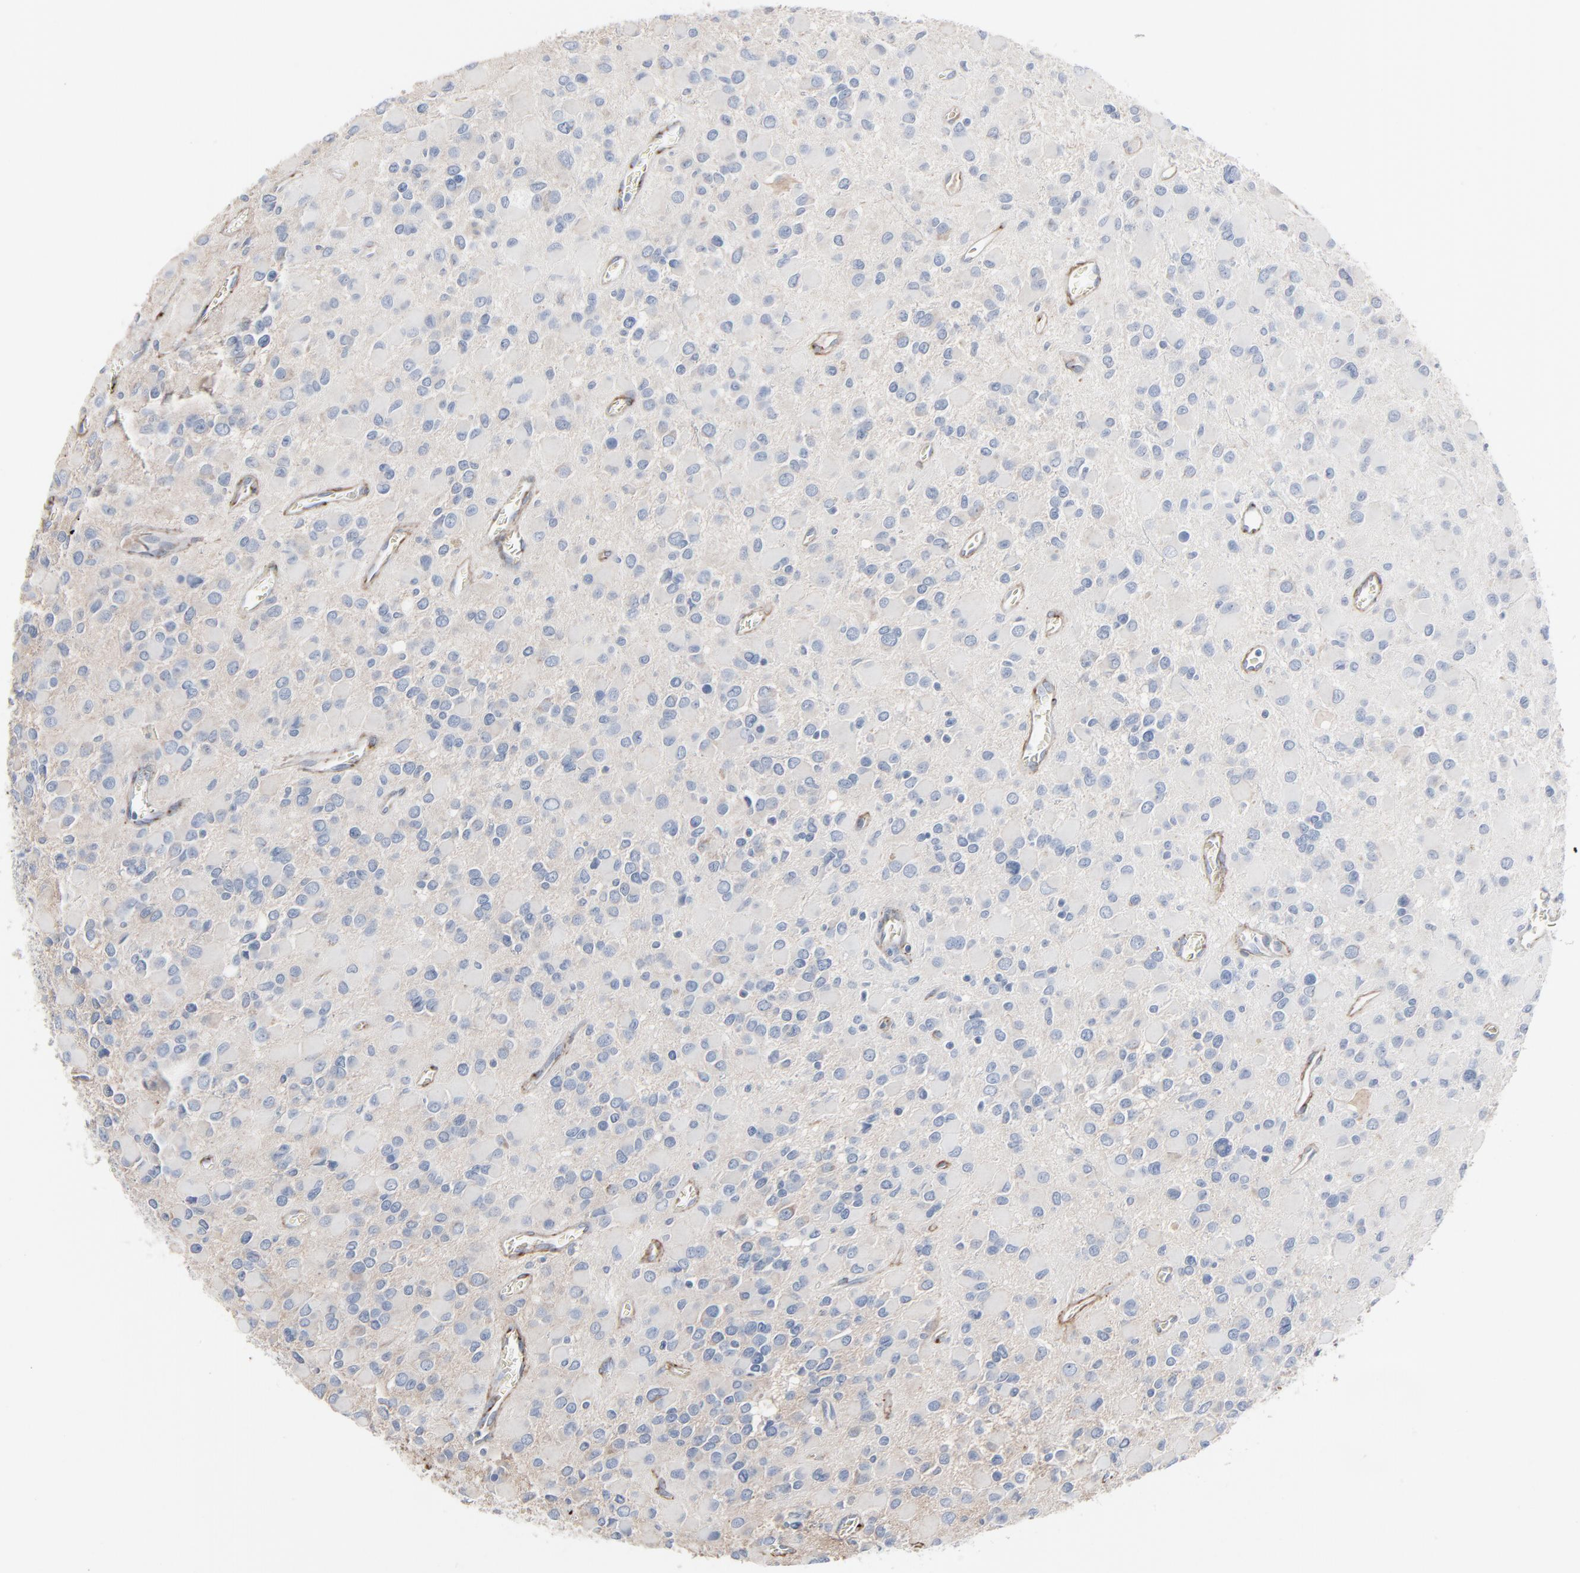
{"staining": {"intensity": "weak", "quantity": "<25%", "location": "cytoplasmic/membranous"}, "tissue": "glioma", "cell_type": "Tumor cells", "image_type": "cancer", "snomed": [{"axis": "morphology", "description": "Glioma, malignant, Low grade"}, {"axis": "topography", "description": "Brain"}], "caption": "Tumor cells show no significant protein positivity in glioma.", "gene": "BGN", "patient": {"sex": "male", "age": 42}}